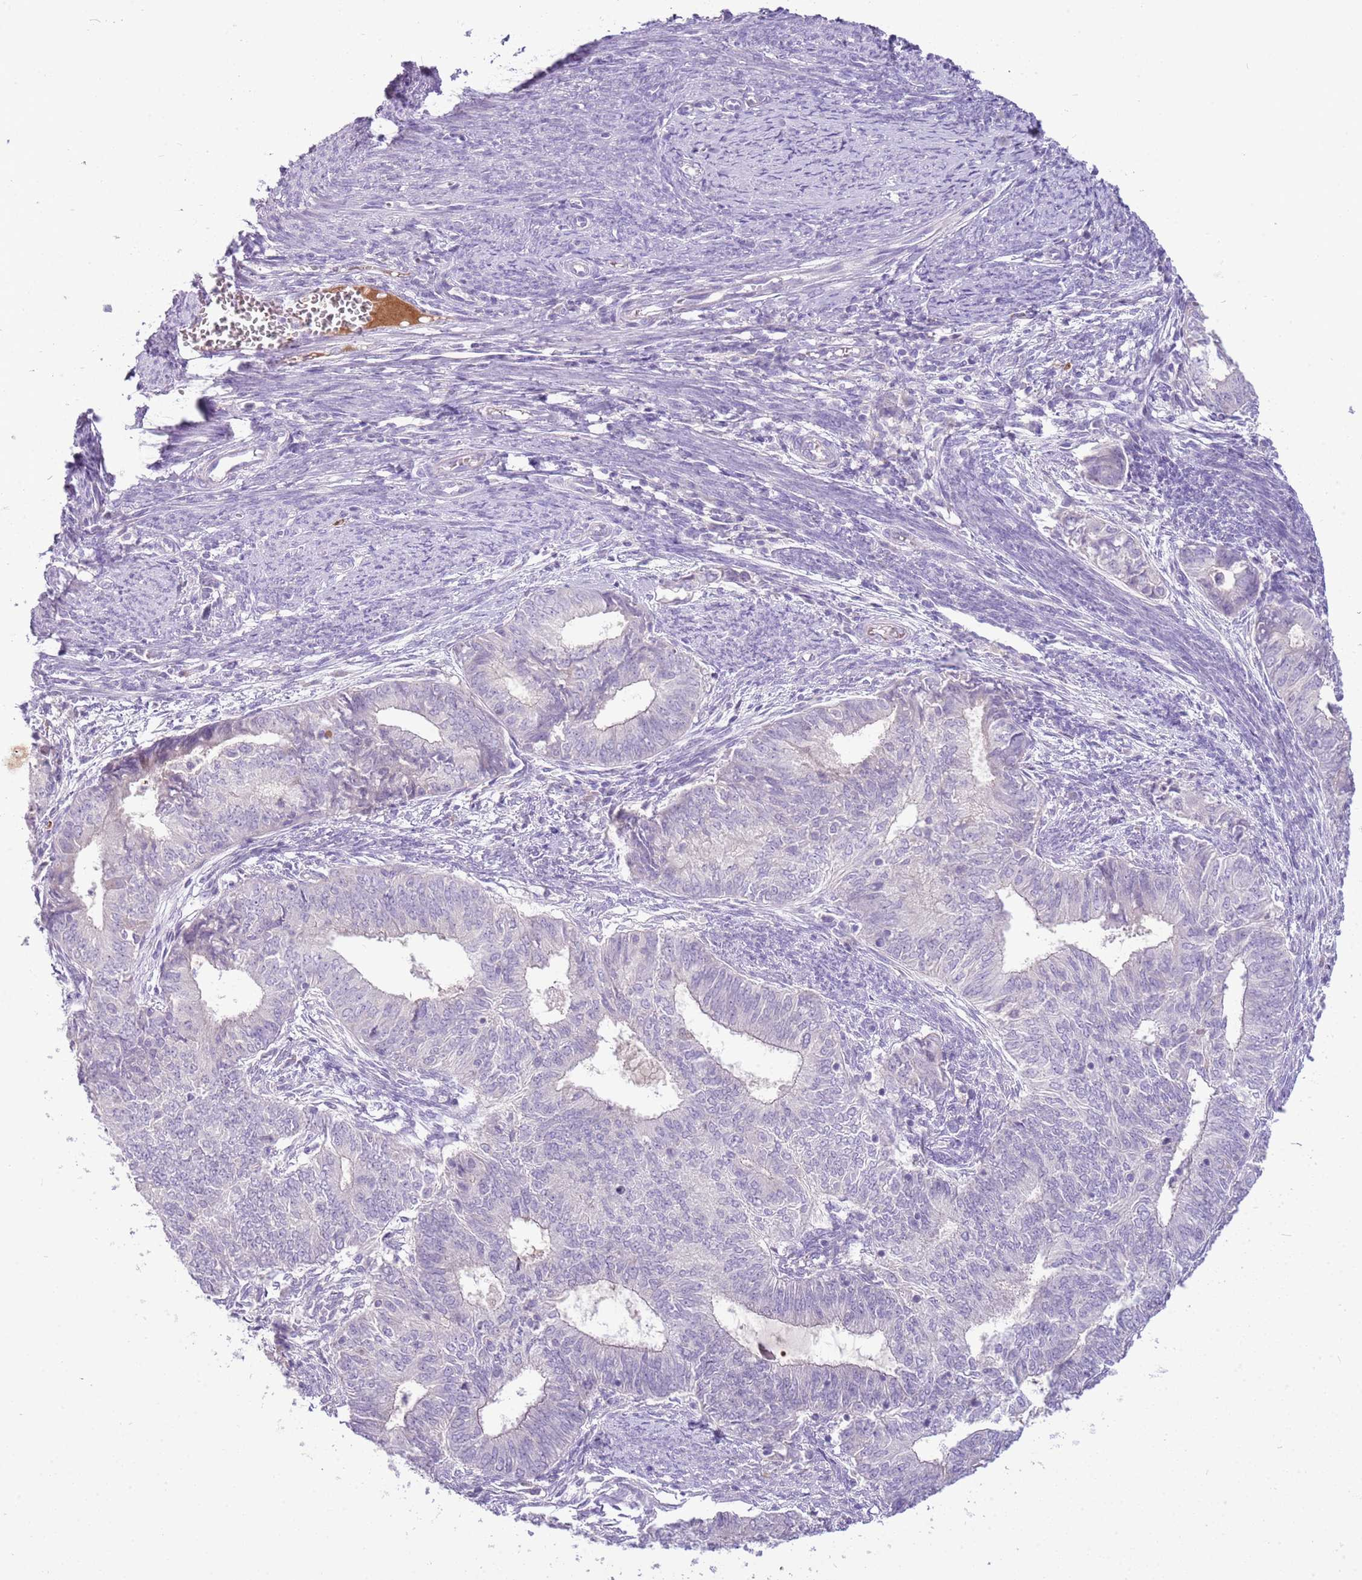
{"staining": {"intensity": "negative", "quantity": "none", "location": "none"}, "tissue": "endometrial cancer", "cell_type": "Tumor cells", "image_type": "cancer", "snomed": [{"axis": "morphology", "description": "Adenocarcinoma, NOS"}, {"axis": "topography", "description": "Endometrium"}], "caption": "Tumor cells show no significant positivity in endometrial cancer.", "gene": "SCAMP5", "patient": {"sex": "female", "age": 62}}